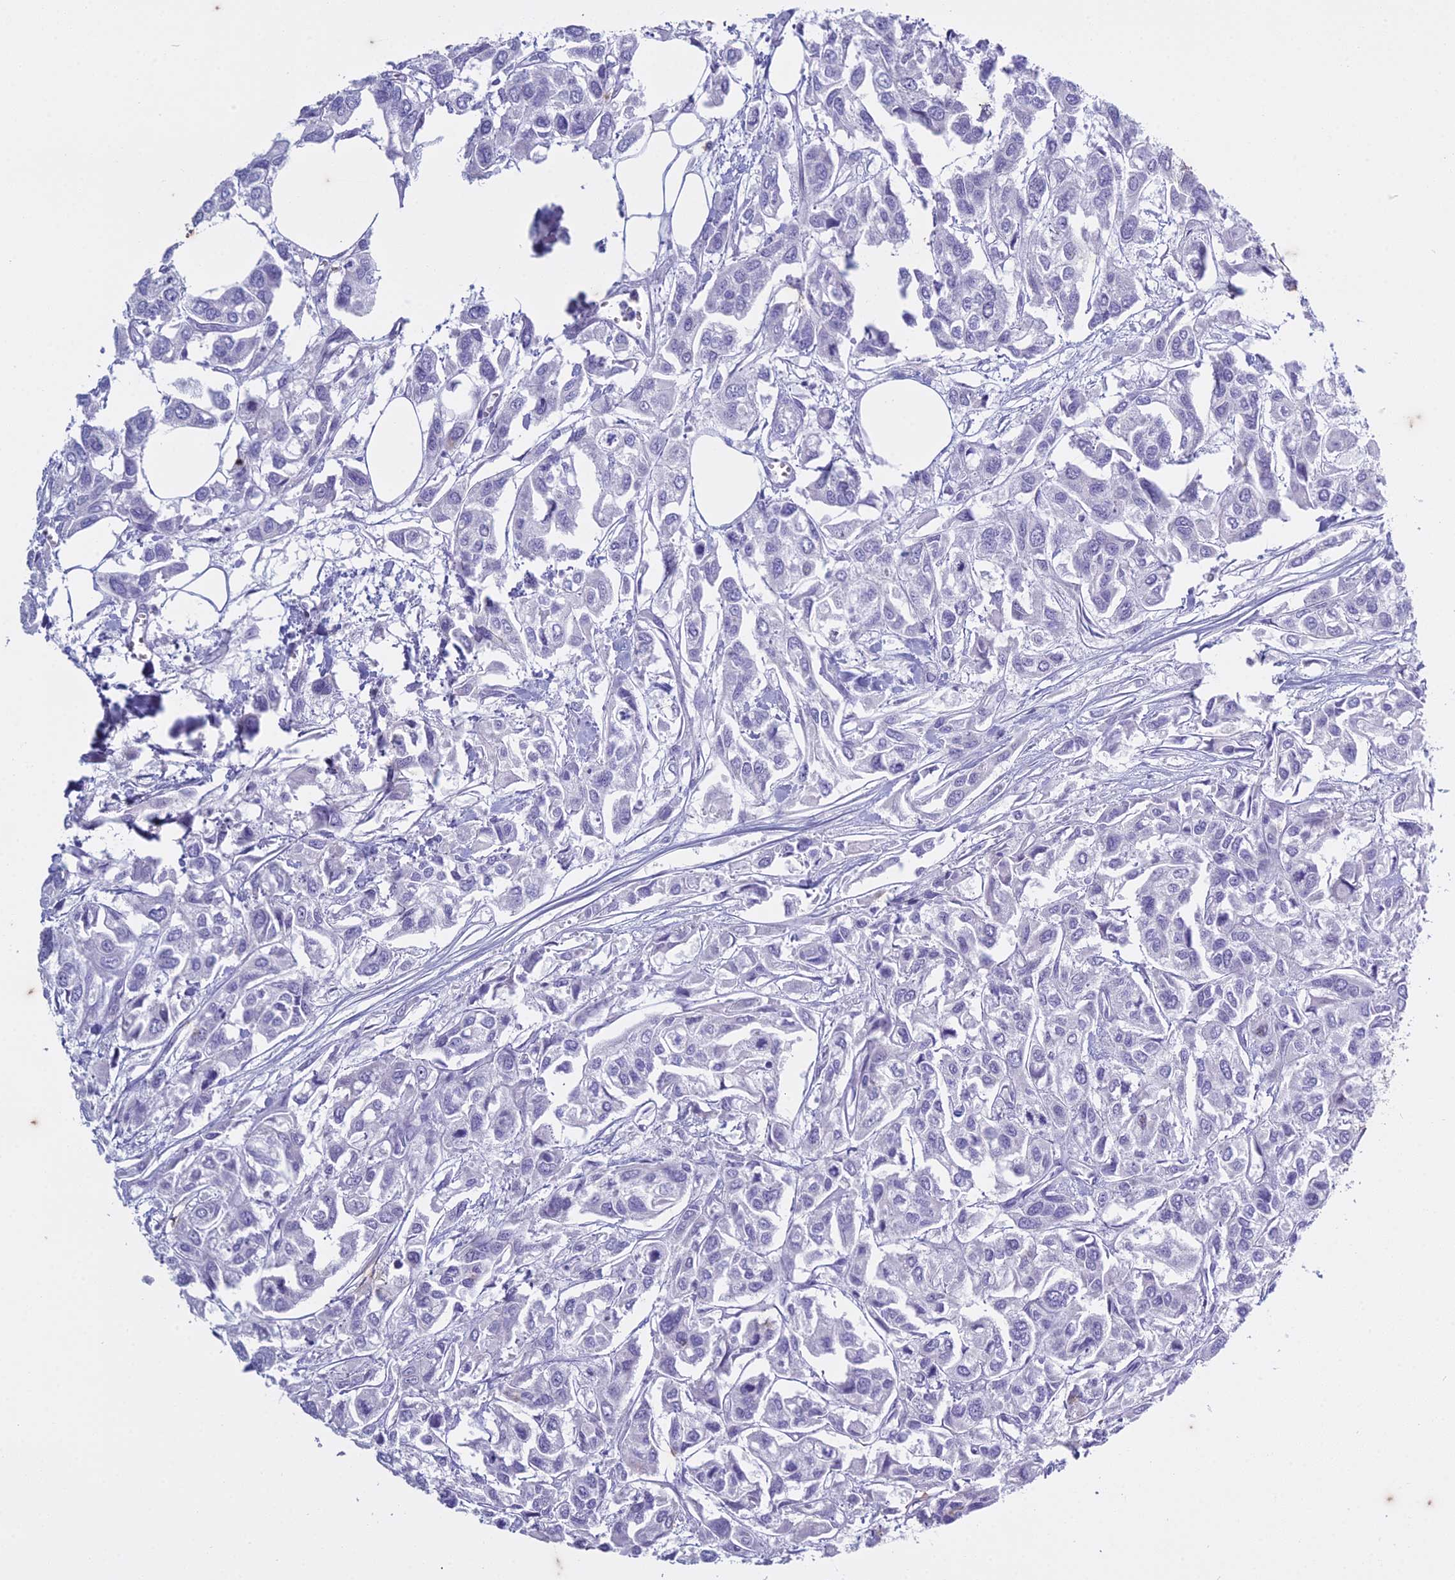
{"staining": {"intensity": "negative", "quantity": "none", "location": "none"}, "tissue": "urothelial cancer", "cell_type": "Tumor cells", "image_type": "cancer", "snomed": [{"axis": "morphology", "description": "Urothelial carcinoma, High grade"}, {"axis": "topography", "description": "Urinary bladder"}], "caption": "Tumor cells are negative for brown protein staining in high-grade urothelial carcinoma.", "gene": "HMGB4", "patient": {"sex": "male", "age": 67}}